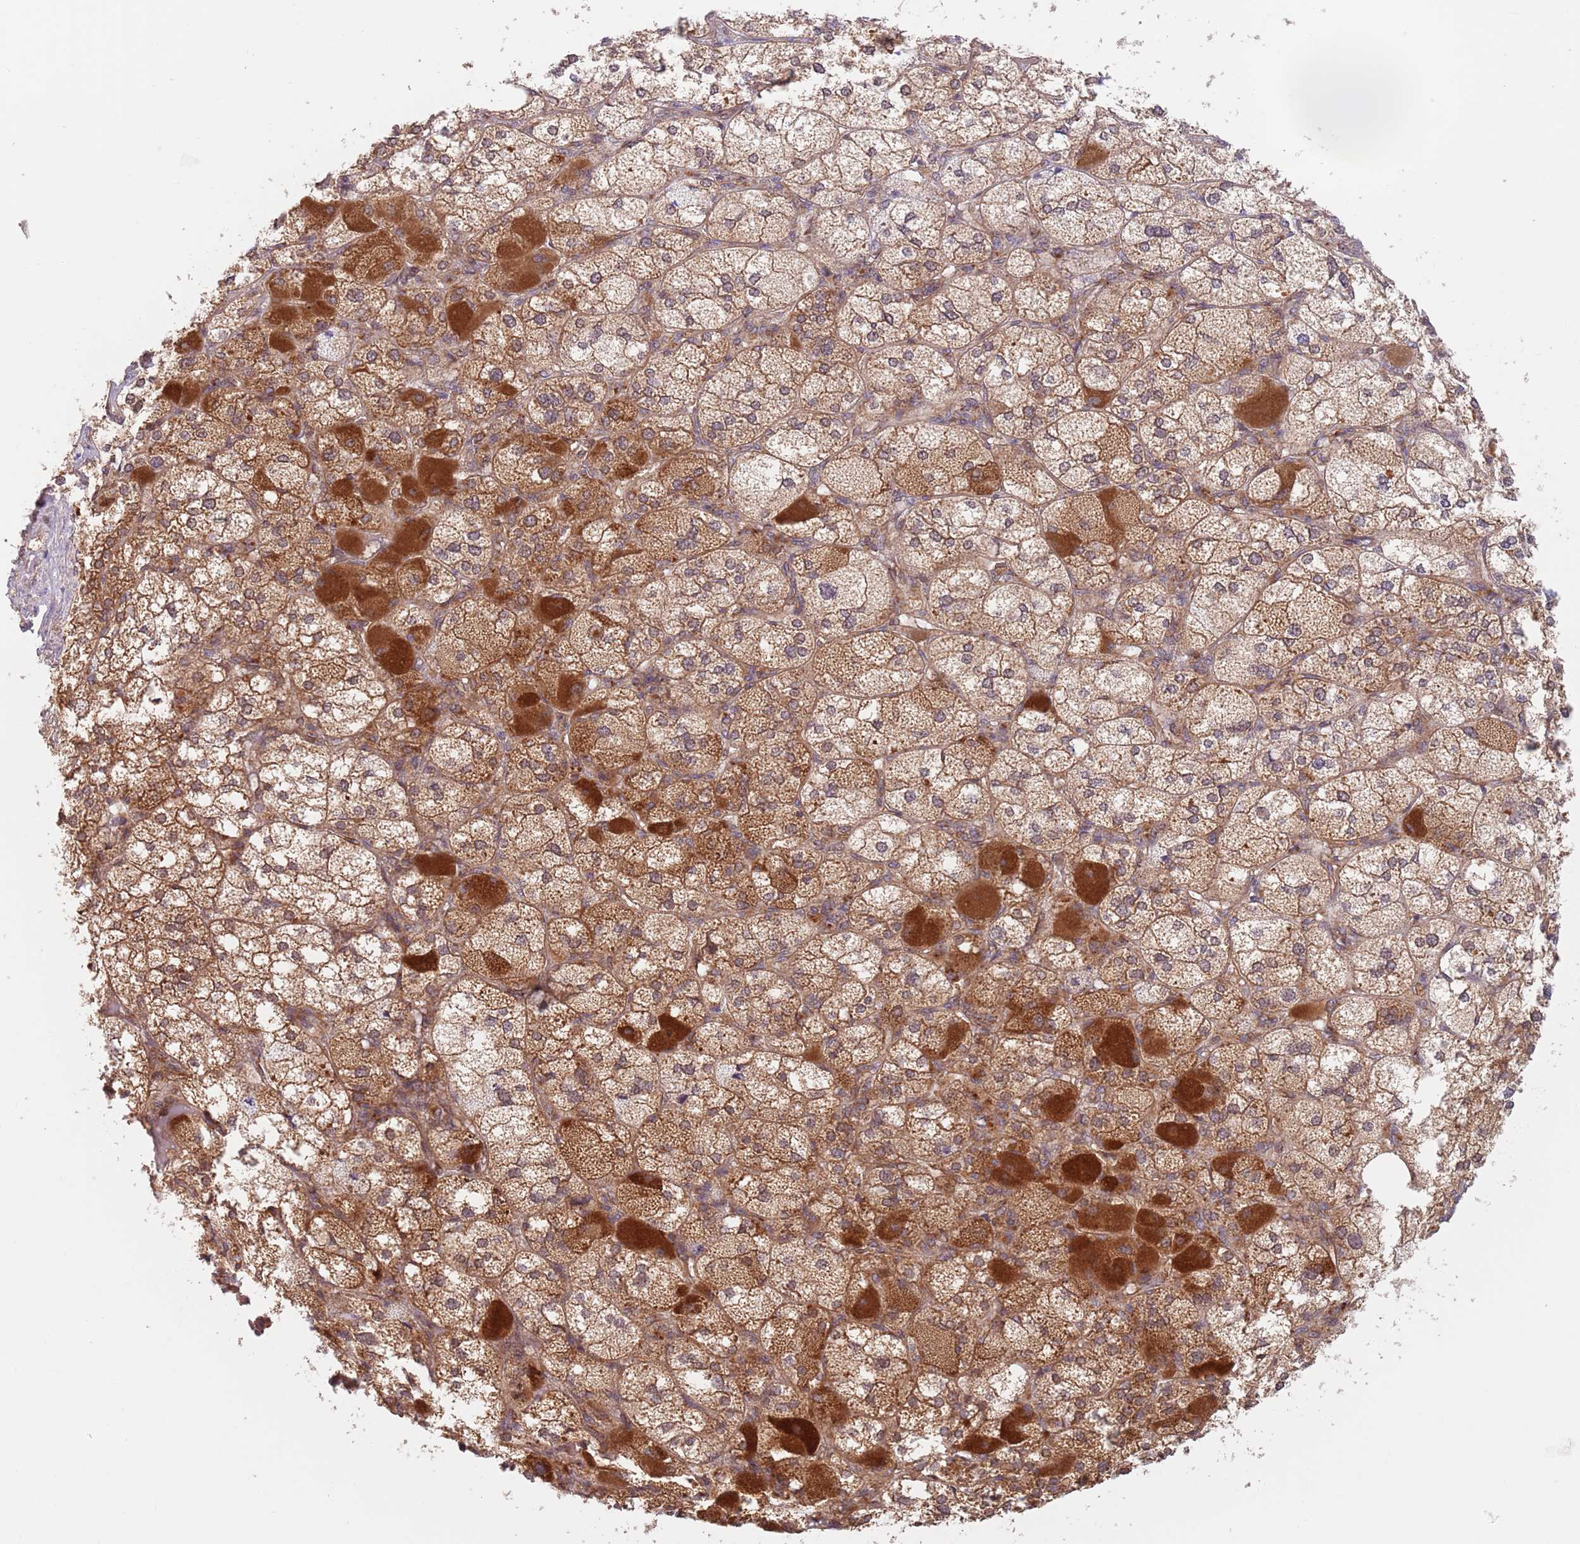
{"staining": {"intensity": "strong", "quantity": "25%-75%", "location": "cytoplasmic/membranous"}, "tissue": "adrenal gland", "cell_type": "Glandular cells", "image_type": "normal", "snomed": [{"axis": "morphology", "description": "Normal tissue, NOS"}, {"axis": "topography", "description": "Adrenal gland"}], "caption": "Adrenal gland was stained to show a protein in brown. There is high levels of strong cytoplasmic/membranous expression in approximately 25%-75% of glandular cells. (DAB = brown stain, brightfield microscopy at high magnification).", "gene": "GUK1", "patient": {"sex": "female", "age": 61}}